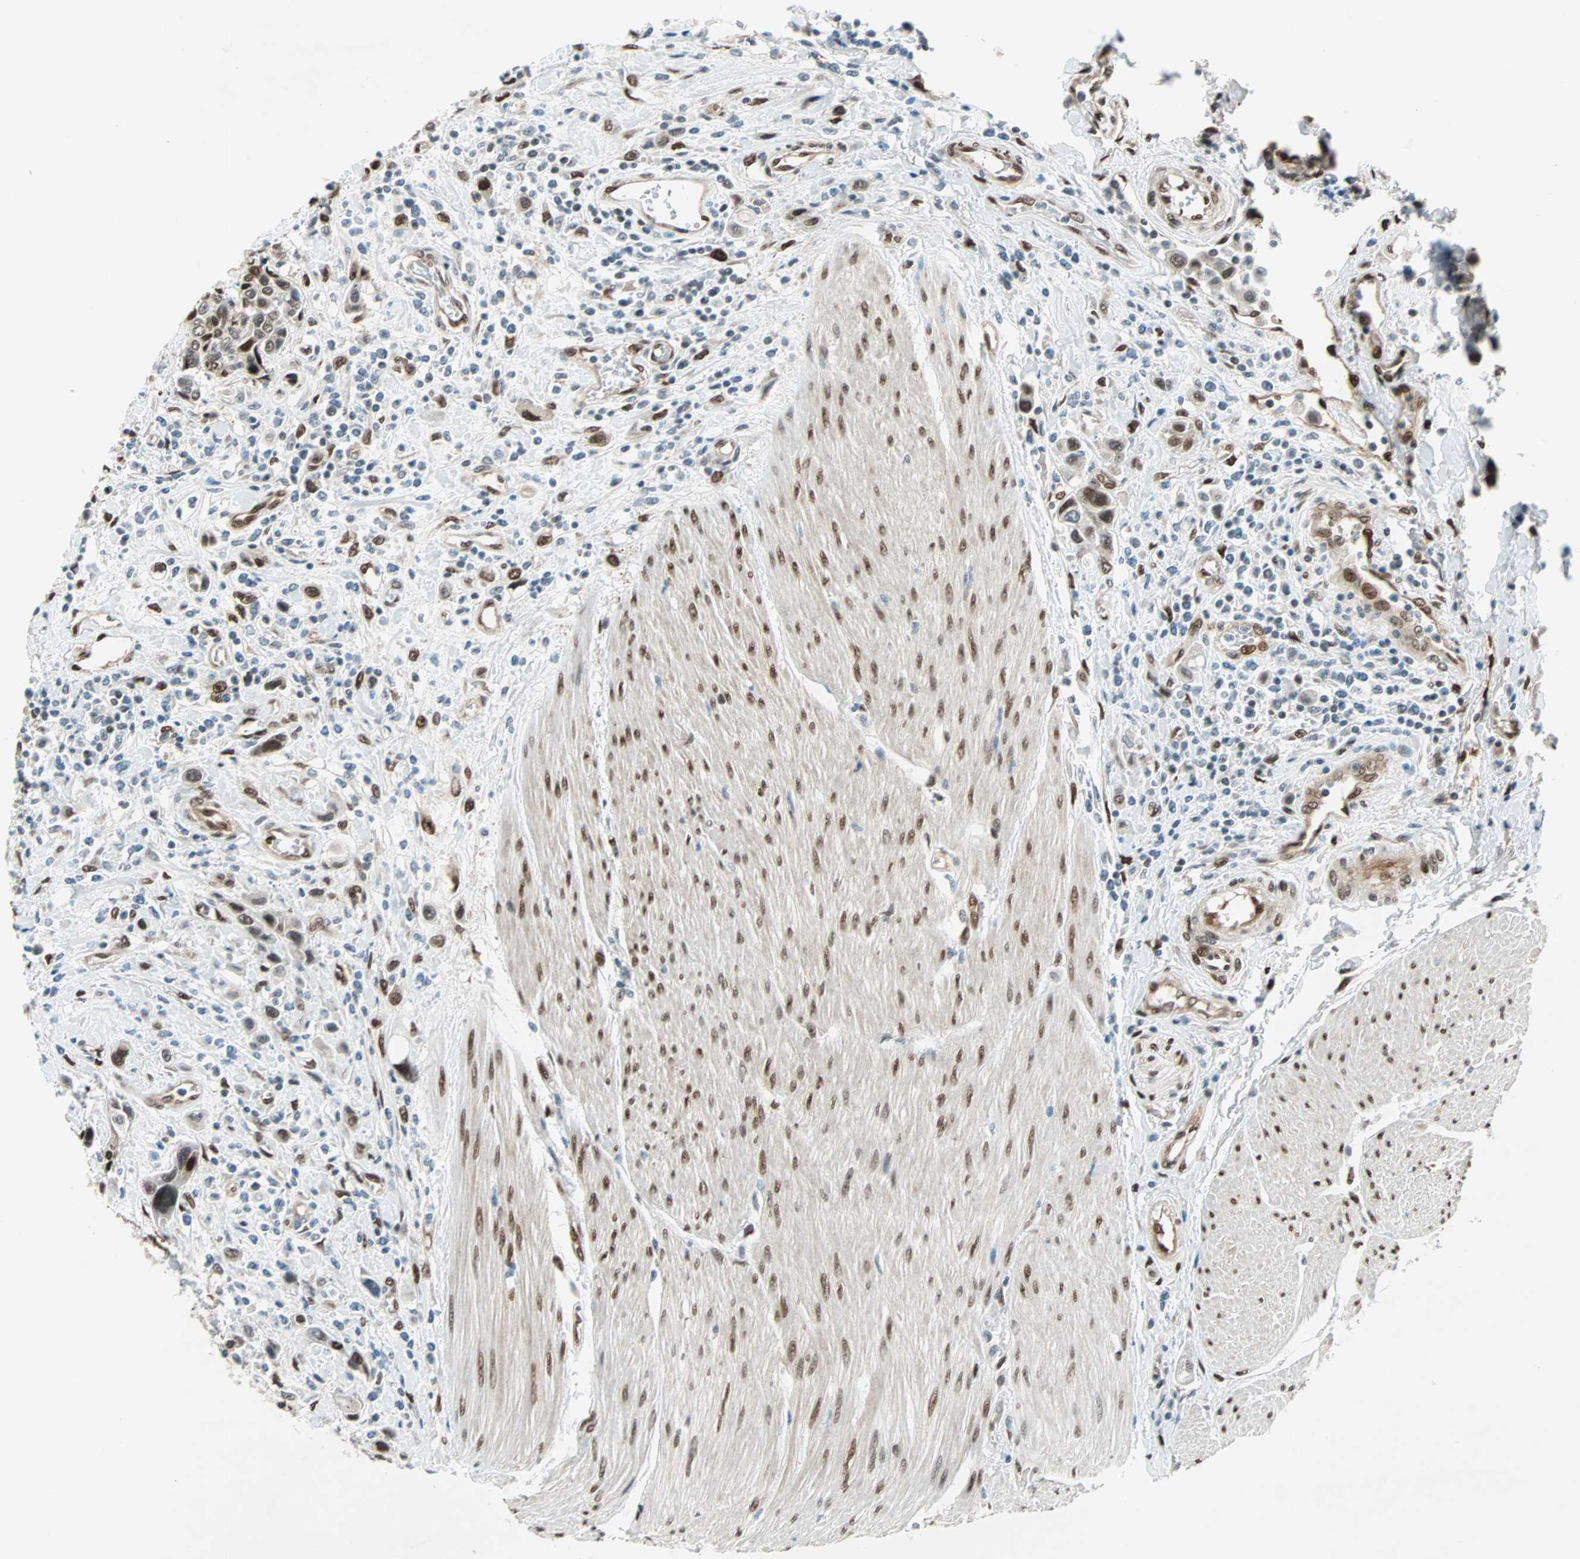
{"staining": {"intensity": "moderate", "quantity": ">75%", "location": "cytoplasmic/membranous,nuclear"}, "tissue": "urothelial cancer", "cell_type": "Tumor cells", "image_type": "cancer", "snomed": [{"axis": "morphology", "description": "Urothelial carcinoma, High grade"}, {"axis": "topography", "description": "Urinary bladder"}], "caption": "Immunohistochemistry micrograph of human urothelial carcinoma (high-grade) stained for a protein (brown), which shows medium levels of moderate cytoplasmic/membranous and nuclear positivity in approximately >75% of tumor cells.", "gene": "WWTR1", "patient": {"sex": "male", "age": 50}}